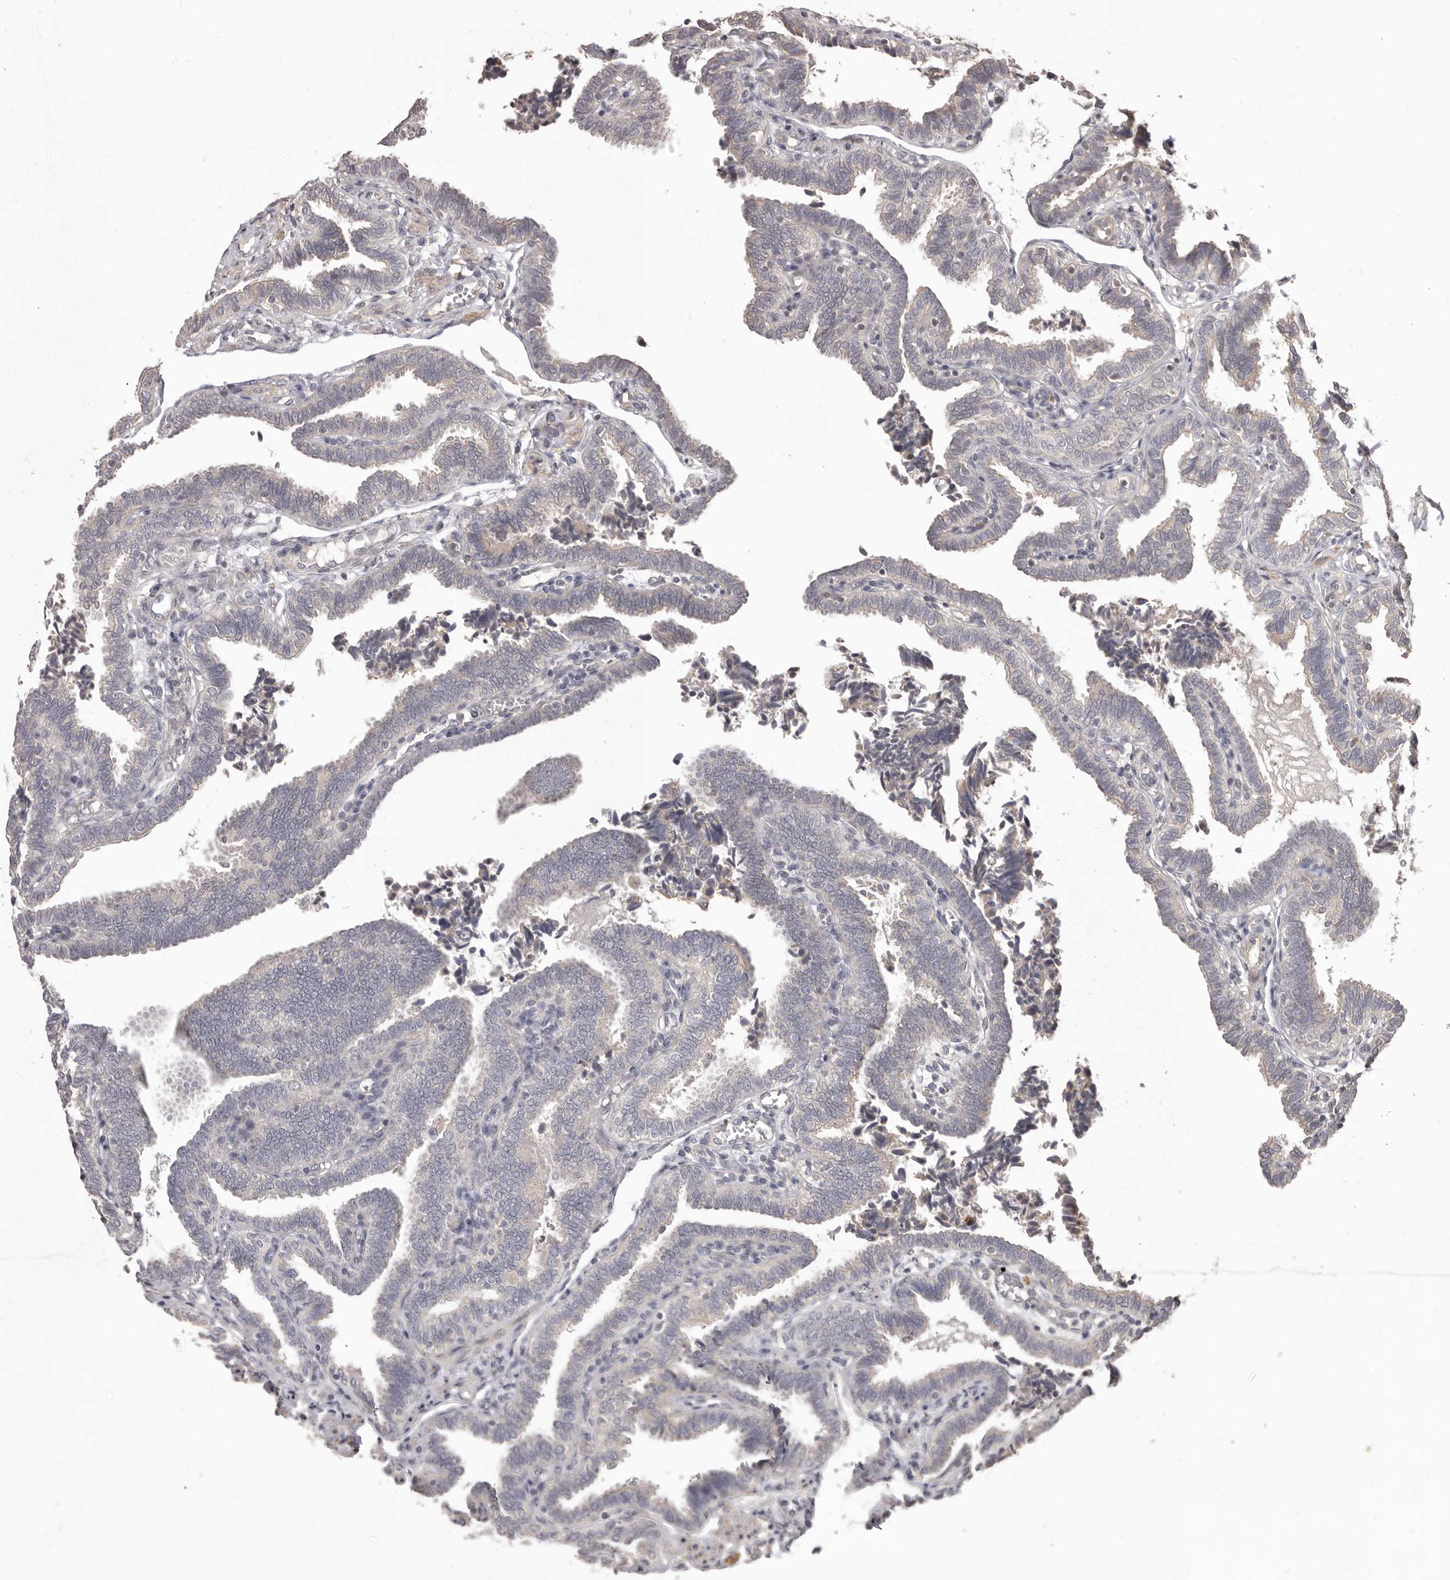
{"staining": {"intensity": "weak", "quantity": "<25%", "location": "cytoplasmic/membranous"}, "tissue": "fallopian tube", "cell_type": "Glandular cells", "image_type": "normal", "snomed": [{"axis": "morphology", "description": "Normal tissue, NOS"}, {"axis": "topography", "description": "Fallopian tube"}], "caption": "There is no significant staining in glandular cells of fallopian tube. The staining is performed using DAB brown chromogen with nuclei counter-stained in using hematoxylin.", "gene": "HRH1", "patient": {"sex": "female", "age": 39}}